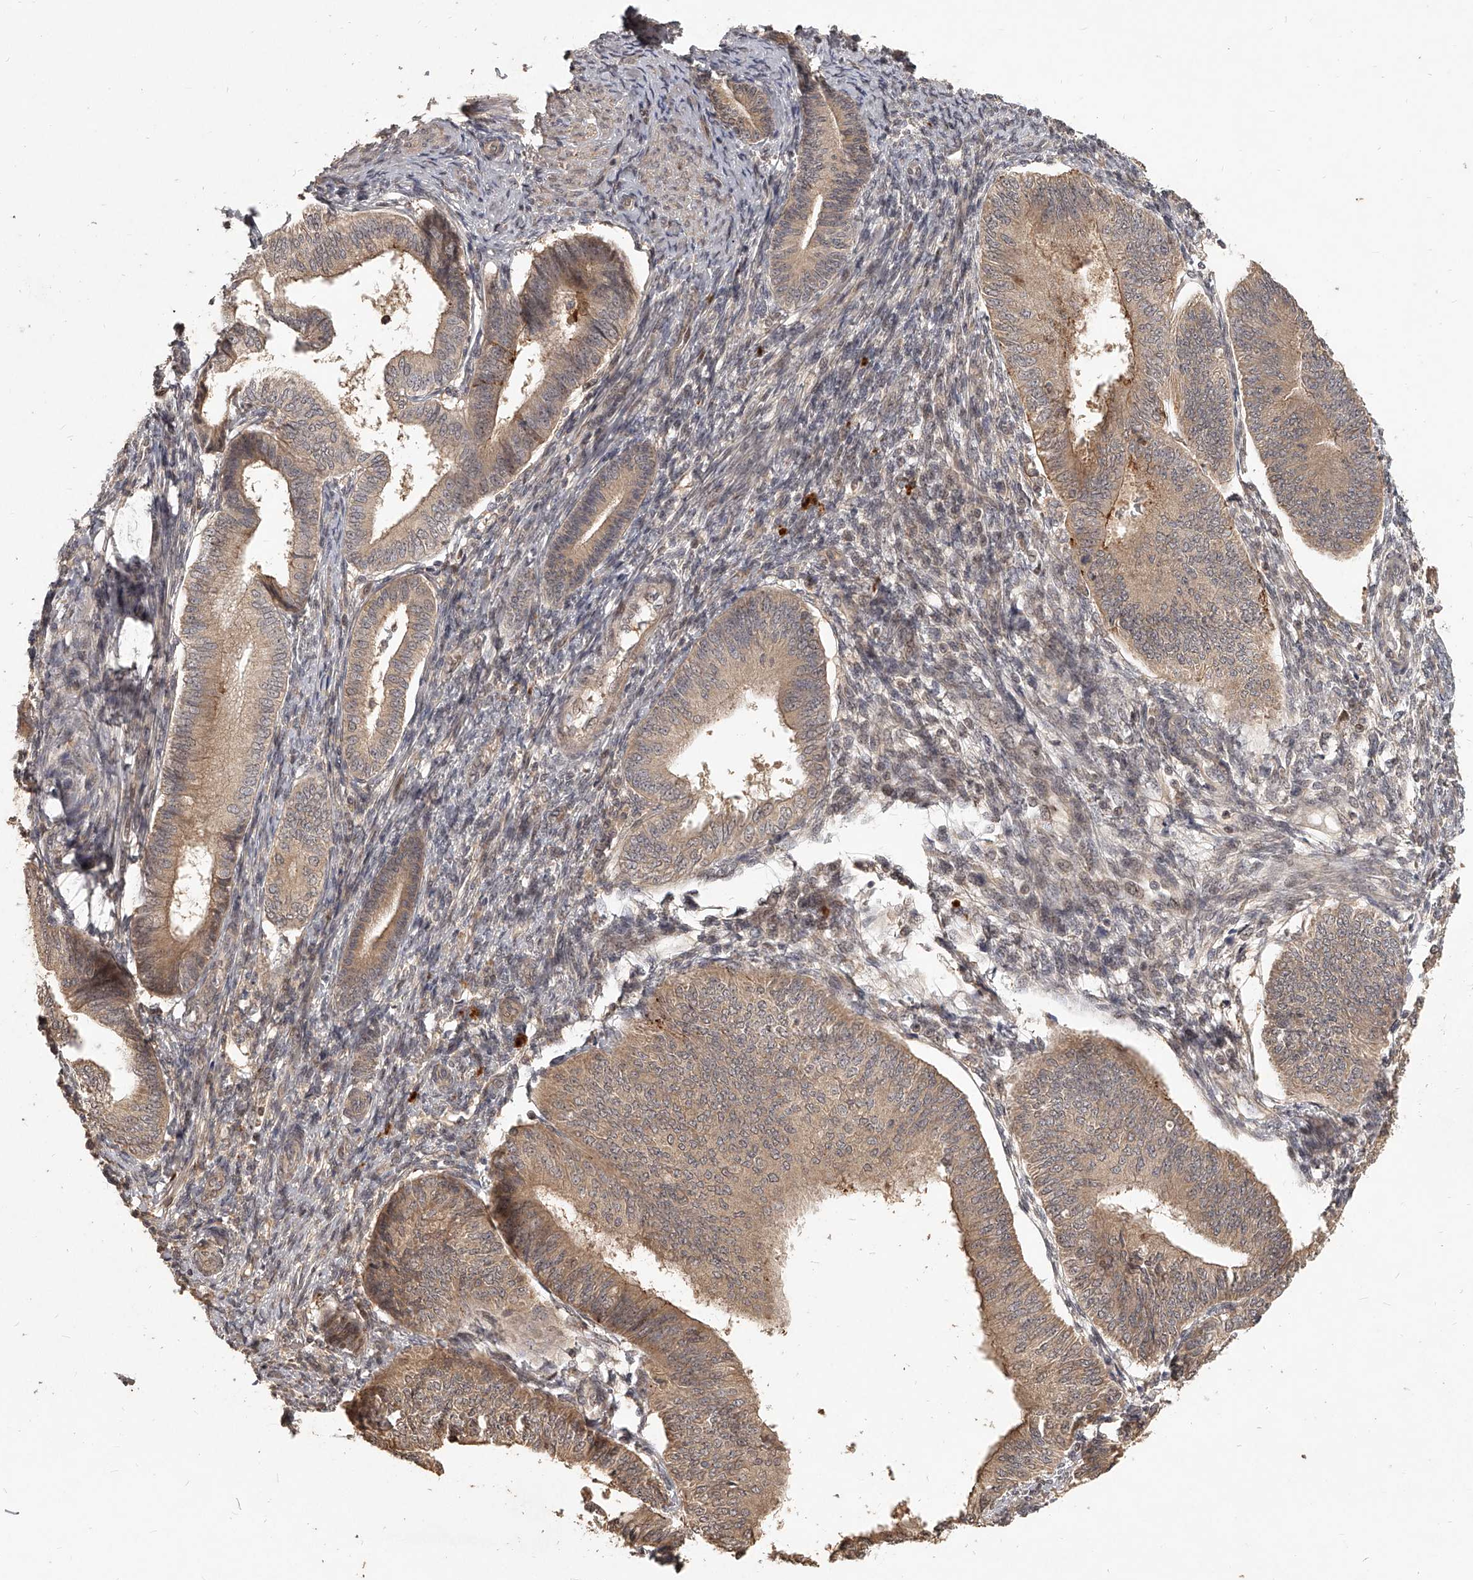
{"staining": {"intensity": "moderate", "quantity": ">75%", "location": "cytoplasmic/membranous"}, "tissue": "endometrial cancer", "cell_type": "Tumor cells", "image_type": "cancer", "snomed": [{"axis": "morphology", "description": "Adenocarcinoma, NOS"}, {"axis": "topography", "description": "Endometrium"}], "caption": "A brown stain shows moderate cytoplasmic/membranous staining of a protein in human endometrial cancer (adenocarcinoma) tumor cells.", "gene": "SLC37A1", "patient": {"sex": "female", "age": 58}}